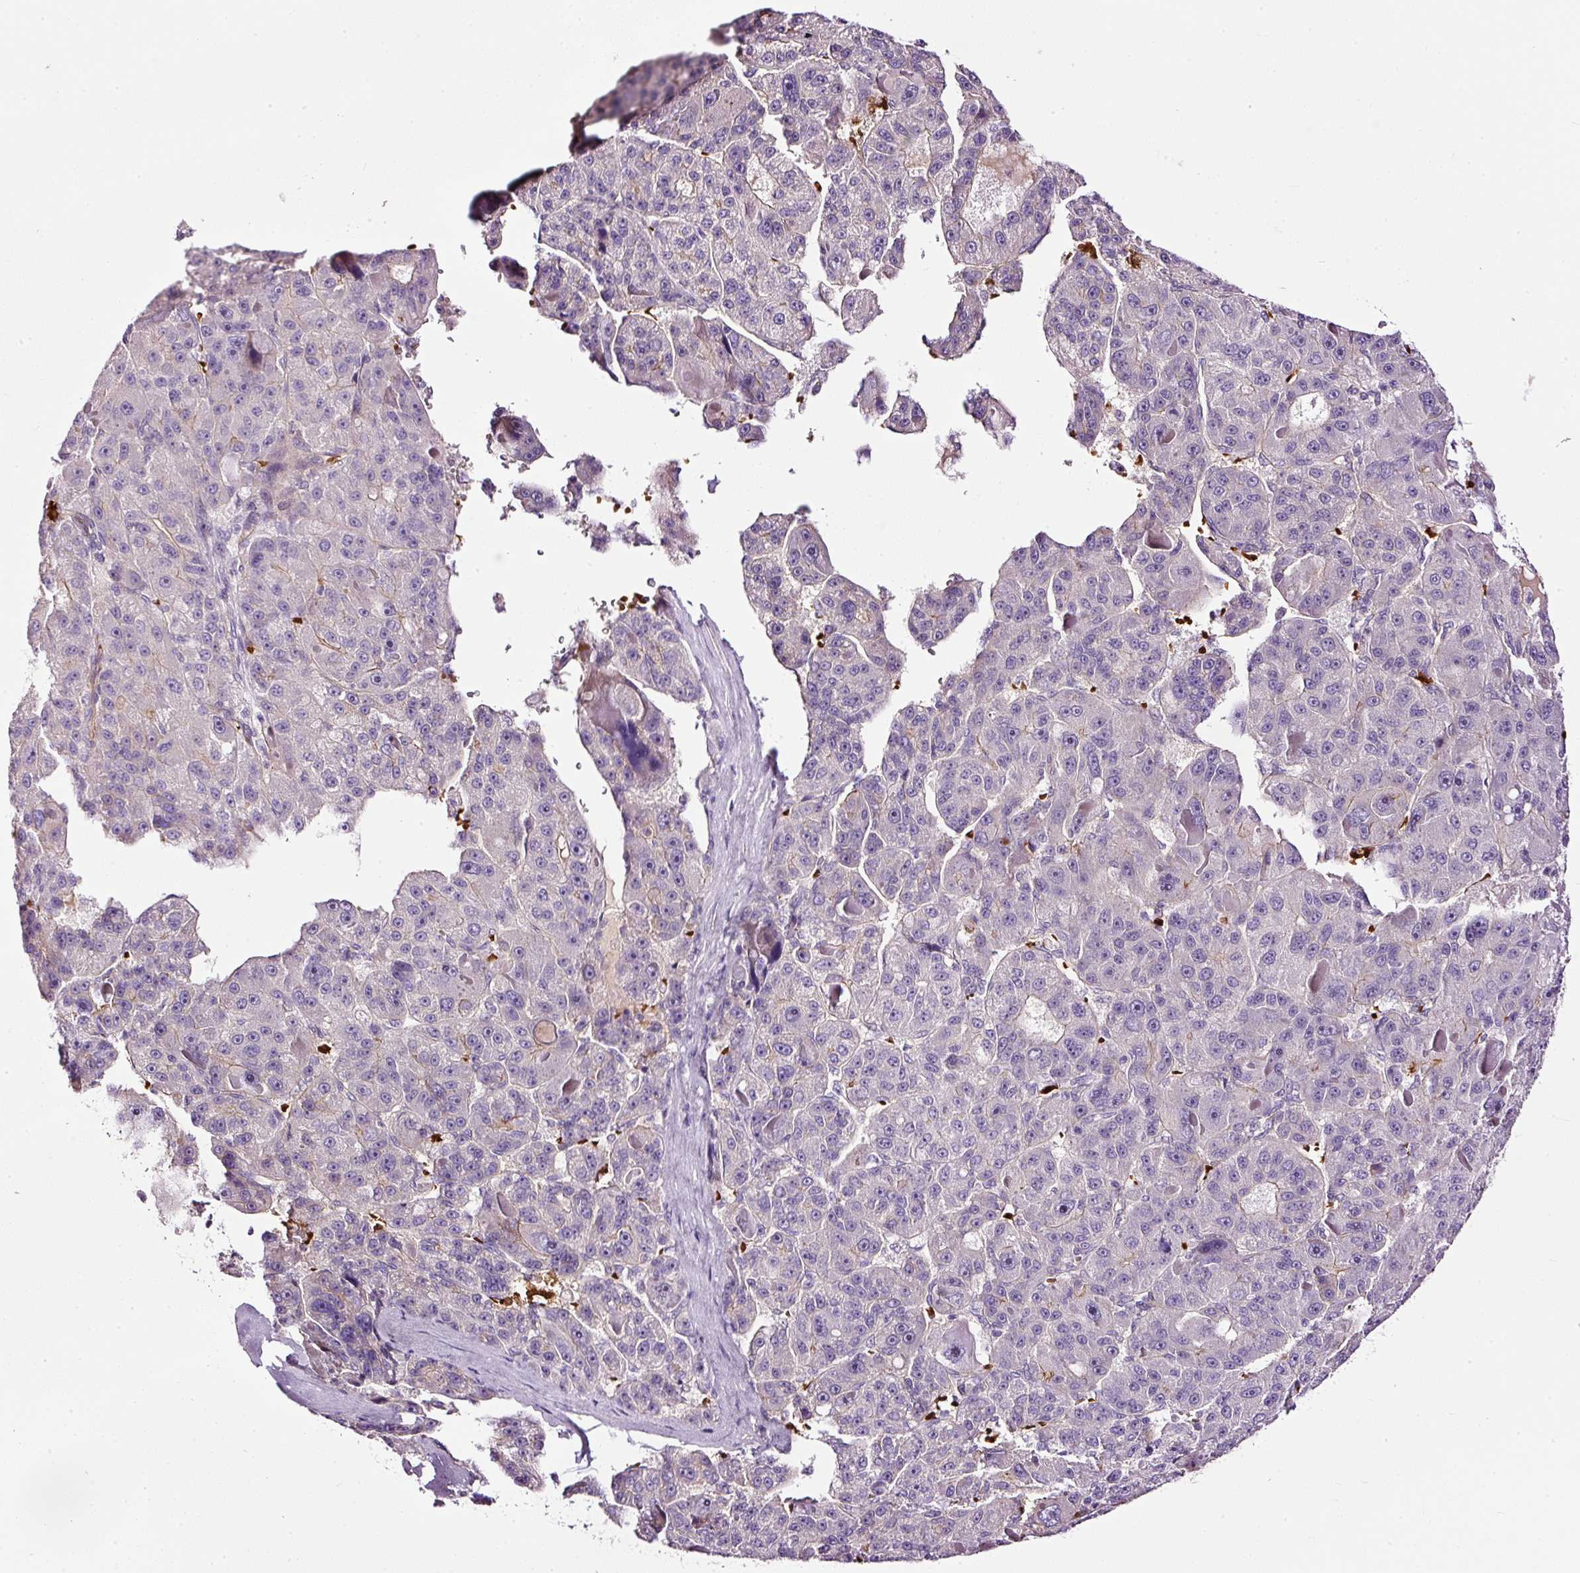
{"staining": {"intensity": "negative", "quantity": "none", "location": "none"}, "tissue": "liver cancer", "cell_type": "Tumor cells", "image_type": "cancer", "snomed": [{"axis": "morphology", "description": "Carcinoma, Hepatocellular, NOS"}, {"axis": "topography", "description": "Liver"}], "caption": "IHC photomicrograph of neoplastic tissue: human liver cancer stained with DAB reveals no significant protein expression in tumor cells.", "gene": "USHBP1", "patient": {"sex": "male", "age": 76}}